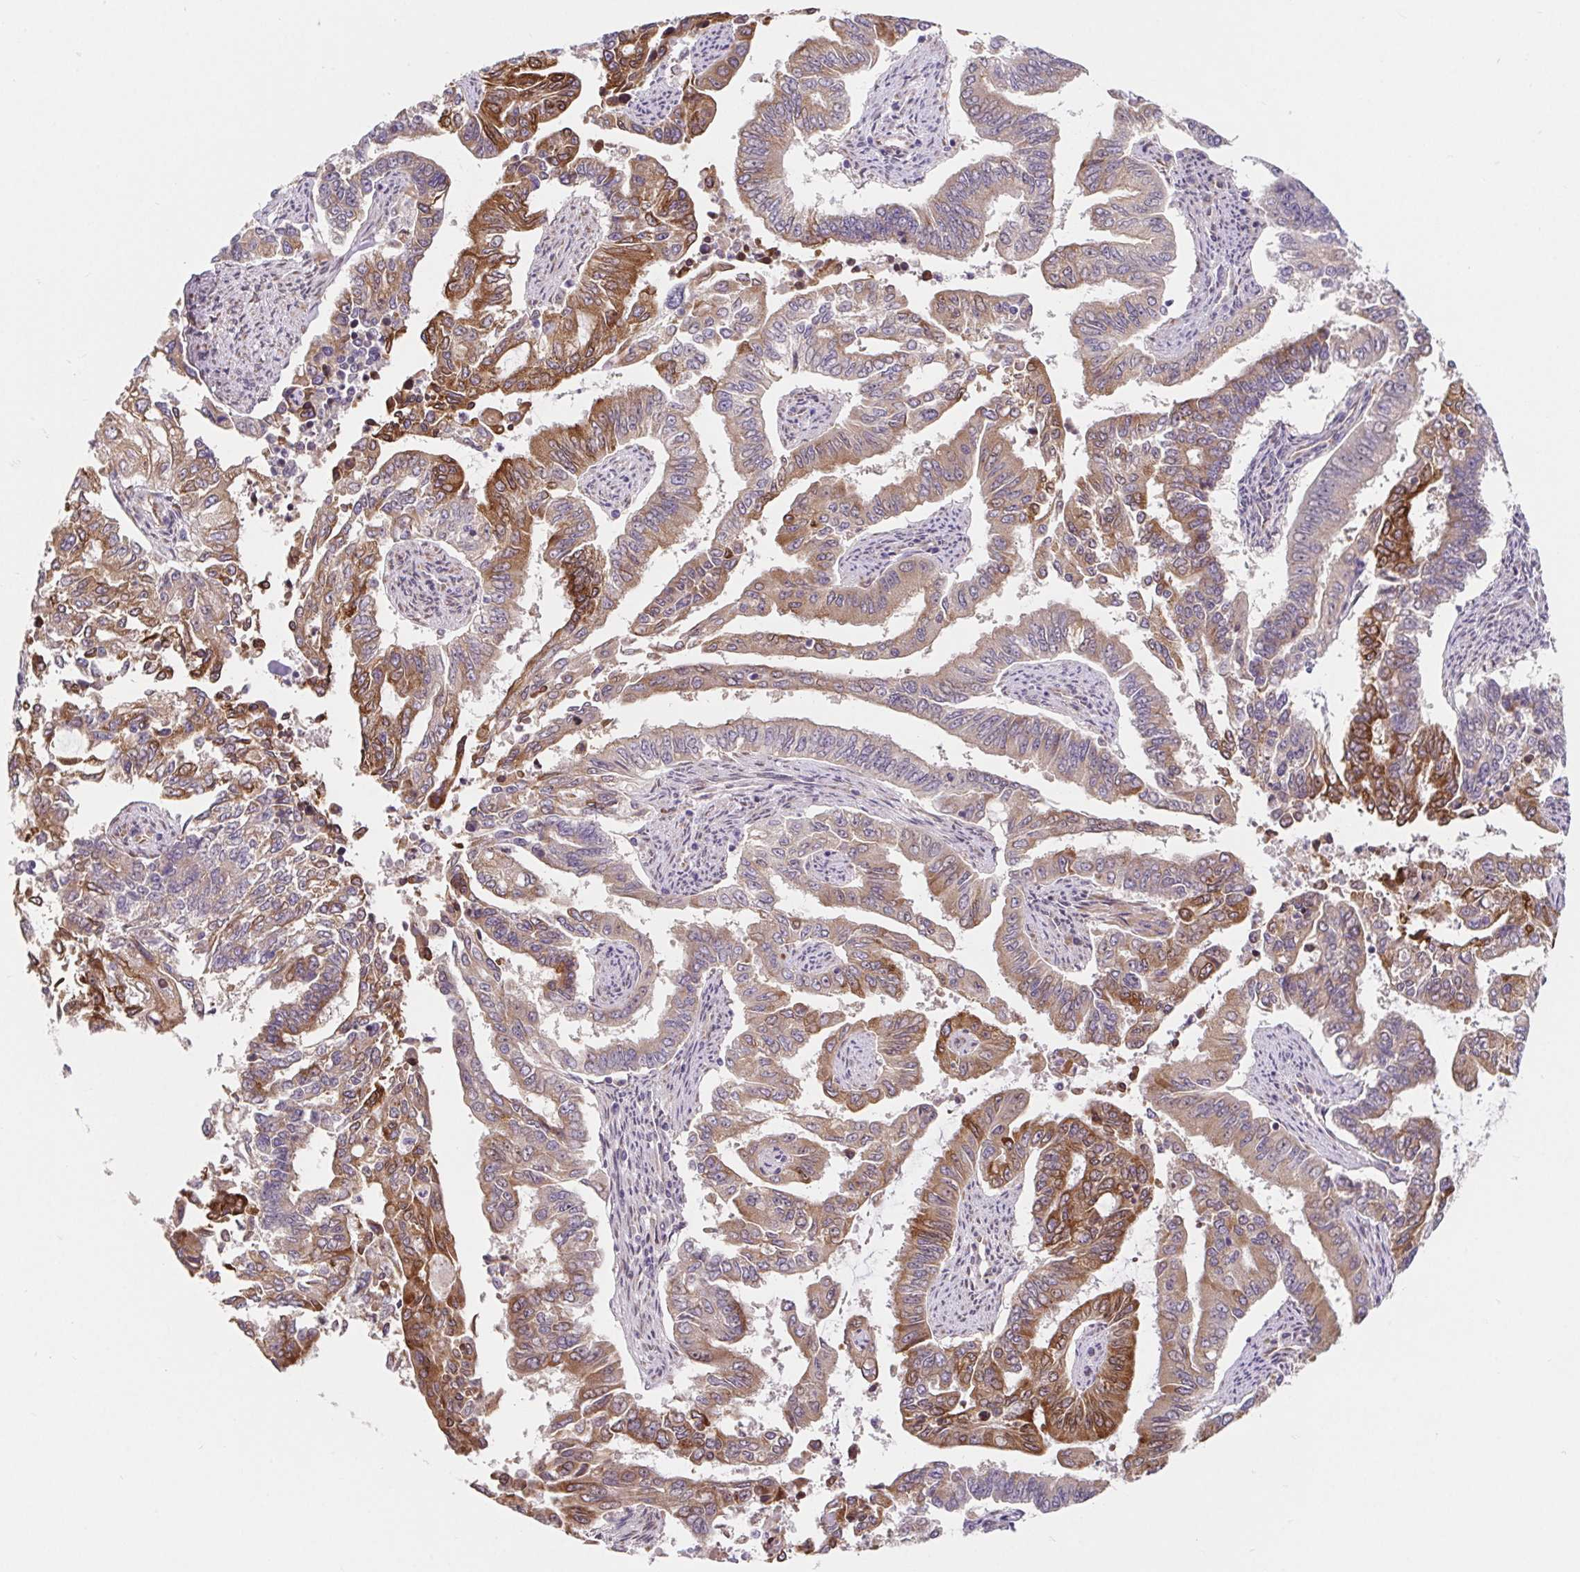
{"staining": {"intensity": "moderate", "quantity": "25%-75%", "location": "cytoplasmic/membranous"}, "tissue": "endometrial cancer", "cell_type": "Tumor cells", "image_type": "cancer", "snomed": [{"axis": "morphology", "description": "Adenocarcinoma, NOS"}, {"axis": "topography", "description": "Uterus"}], "caption": "Protein positivity by immunohistochemistry exhibits moderate cytoplasmic/membranous positivity in about 25%-75% of tumor cells in adenocarcinoma (endometrial).", "gene": "LYPD5", "patient": {"sex": "female", "age": 59}}